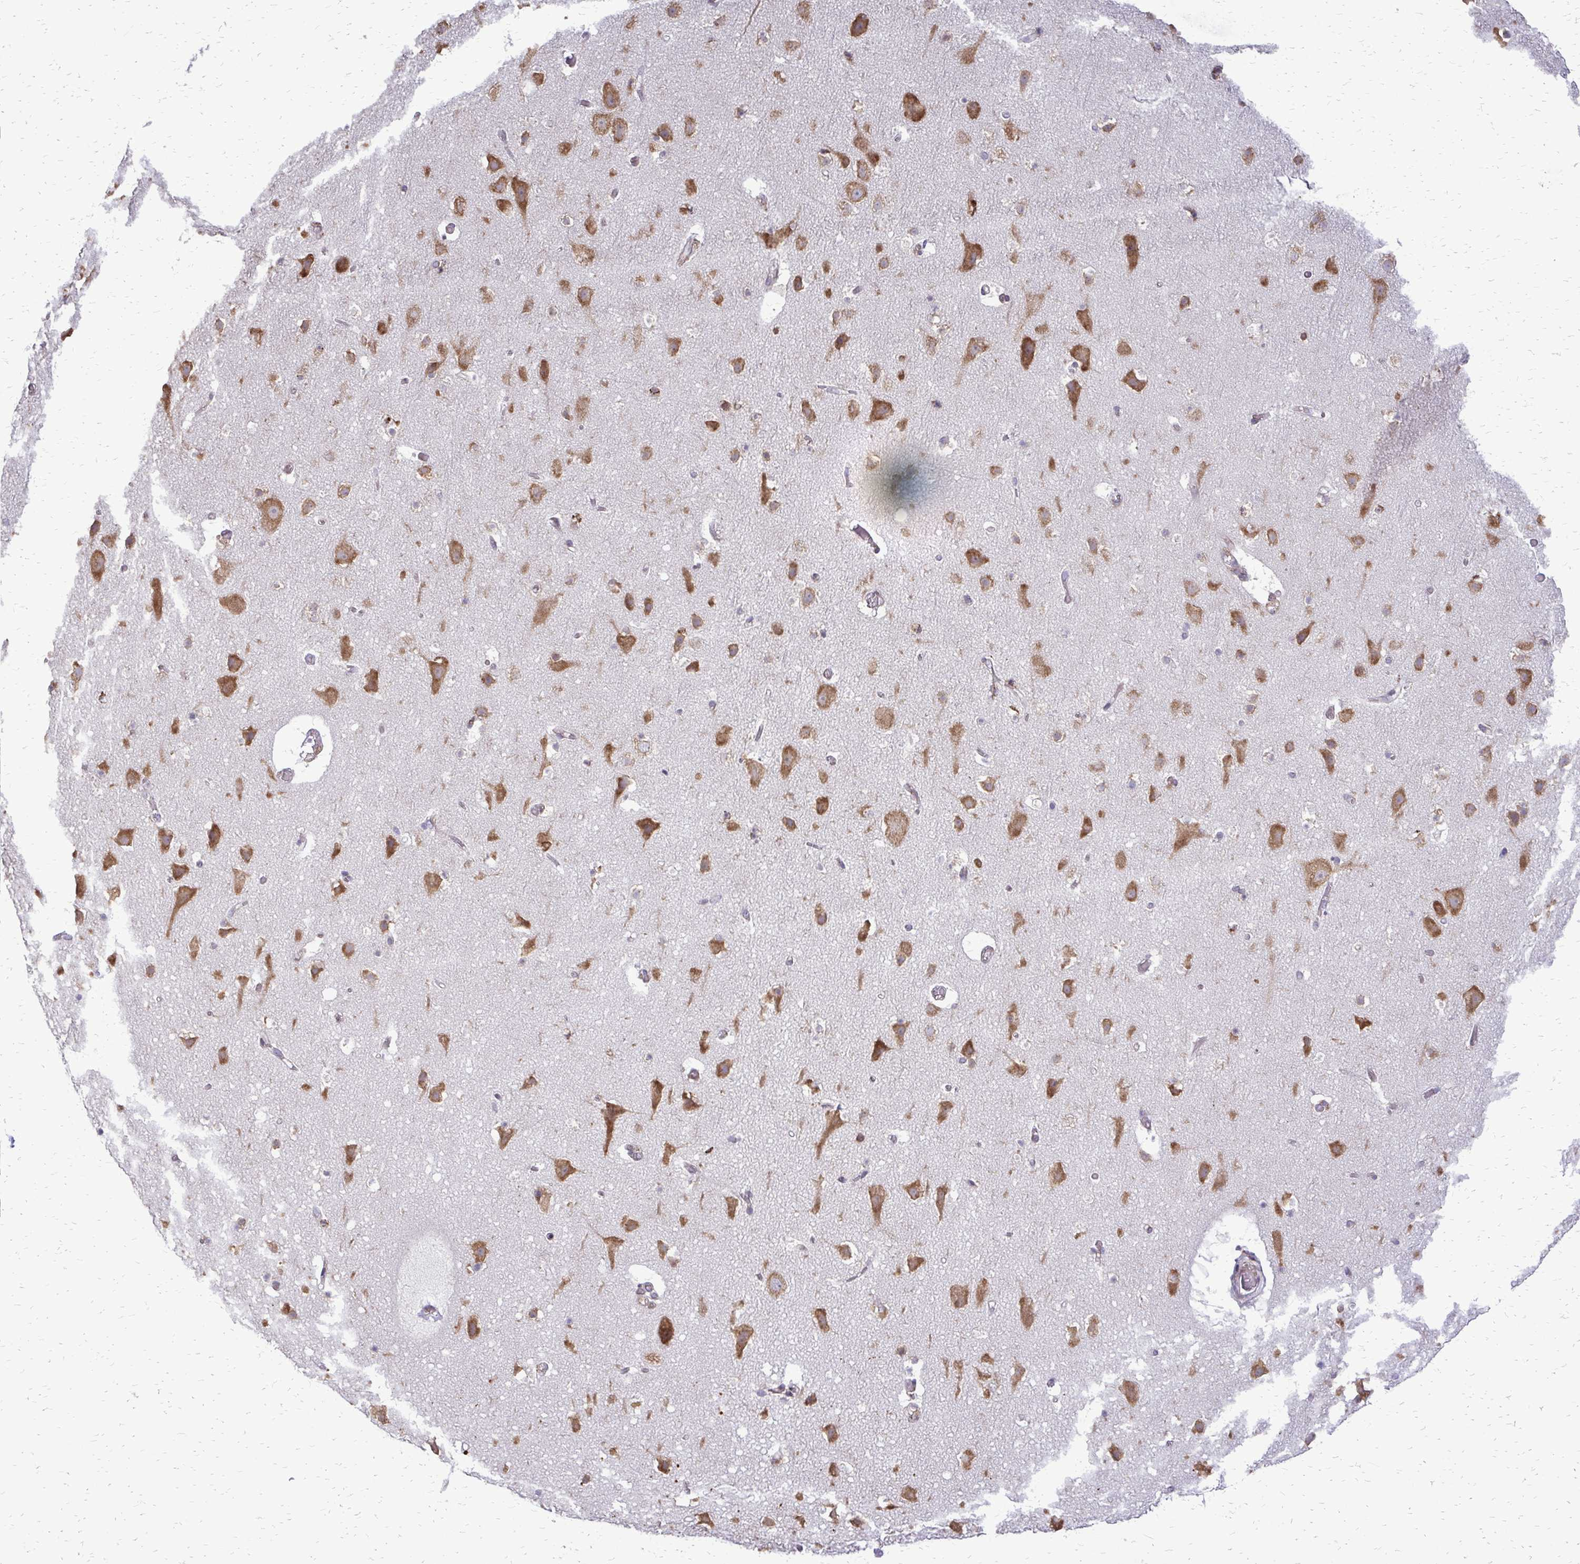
{"staining": {"intensity": "weak", "quantity": "<25%", "location": "cytoplasmic/membranous"}, "tissue": "cerebral cortex", "cell_type": "Endothelial cells", "image_type": "normal", "snomed": [{"axis": "morphology", "description": "Normal tissue, NOS"}, {"axis": "topography", "description": "Cerebral cortex"}], "caption": "A histopathology image of cerebral cortex stained for a protein shows no brown staining in endothelial cells. (DAB (3,3'-diaminobenzidine) immunohistochemistry (IHC), high magnification).", "gene": "RPS3", "patient": {"sex": "female", "age": 42}}